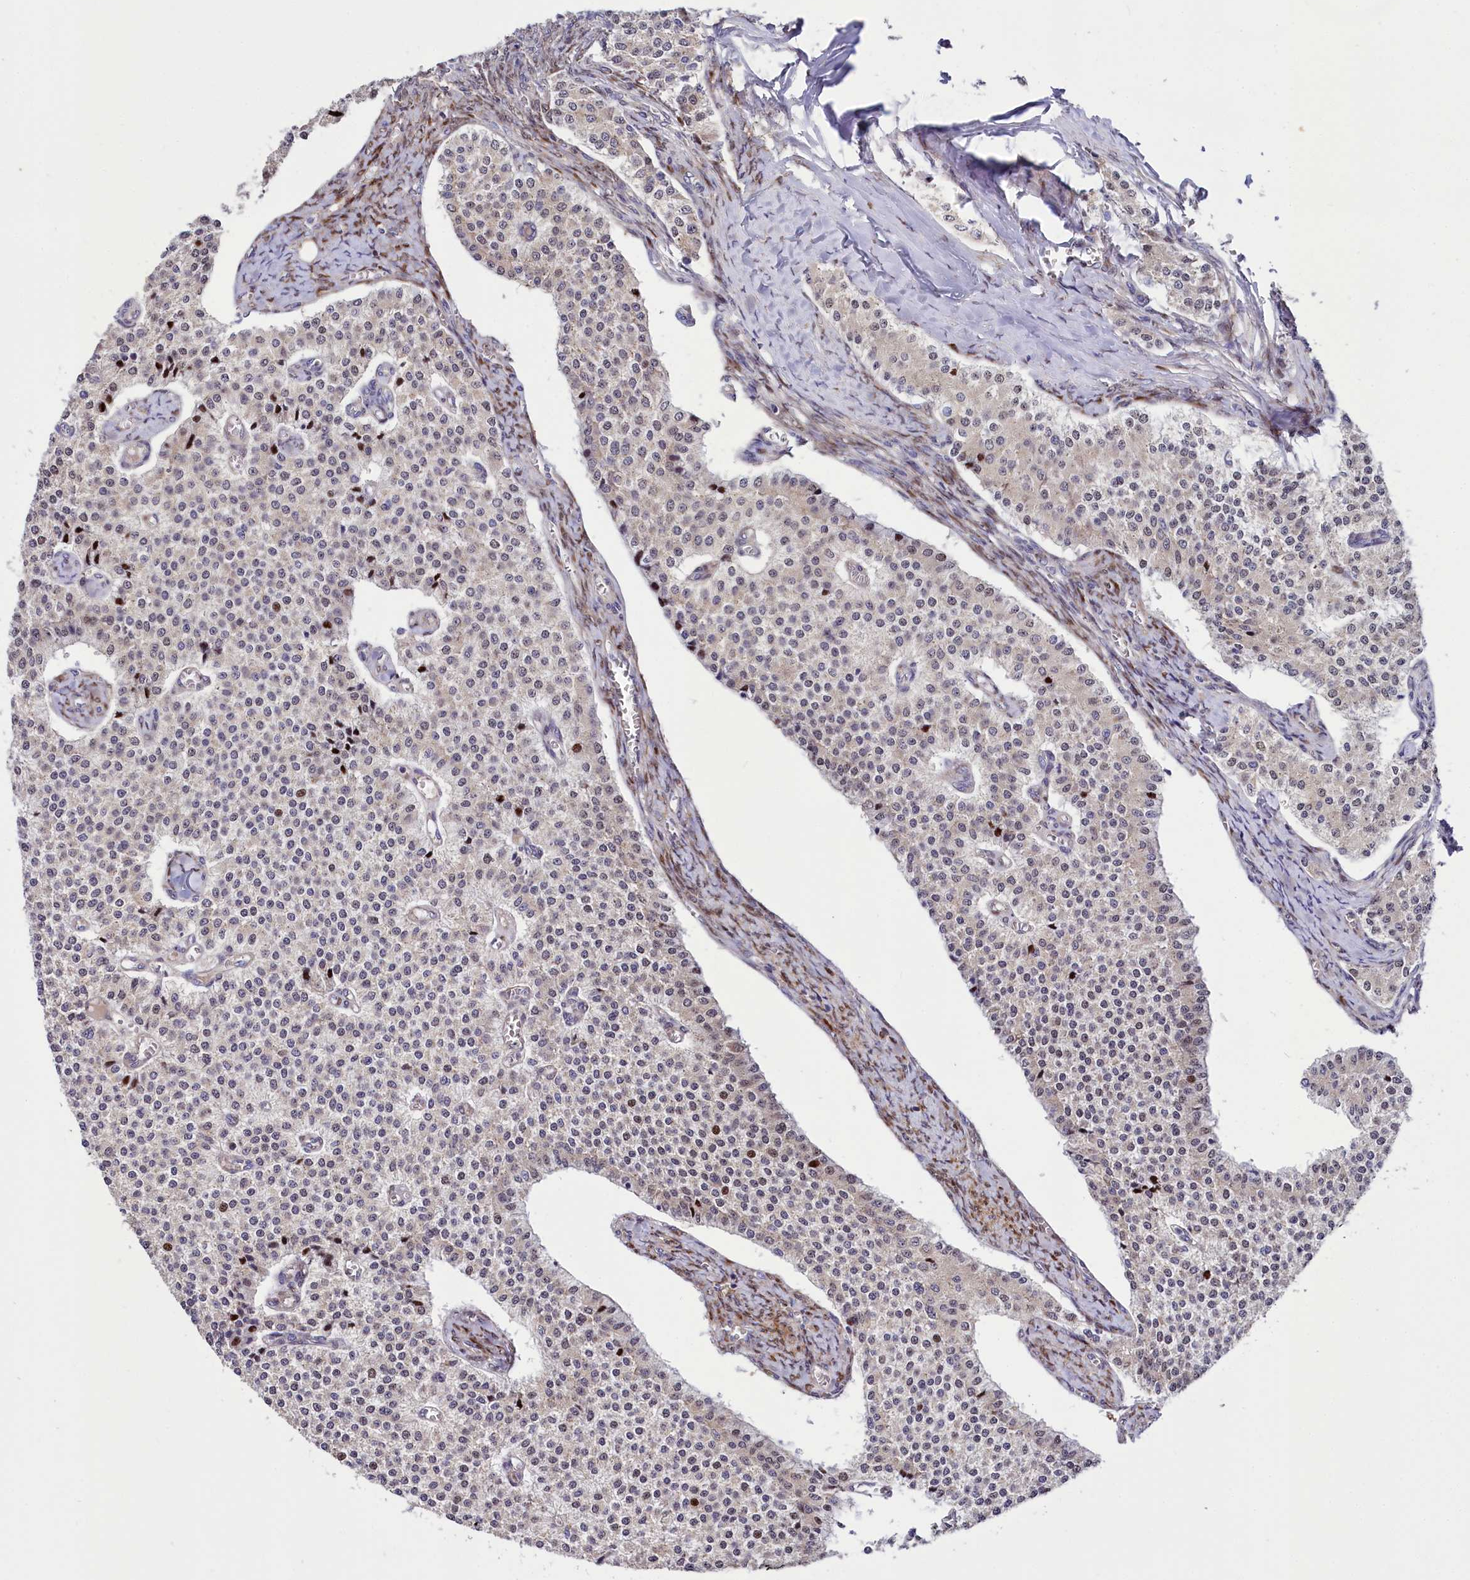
{"staining": {"intensity": "moderate", "quantity": "<25%", "location": "nuclear"}, "tissue": "carcinoid", "cell_type": "Tumor cells", "image_type": "cancer", "snomed": [{"axis": "morphology", "description": "Carcinoid, malignant, NOS"}, {"axis": "topography", "description": "Colon"}], "caption": "Moderate nuclear staining is identified in about <25% of tumor cells in malignant carcinoid.", "gene": "PDZRN3", "patient": {"sex": "female", "age": 52}}